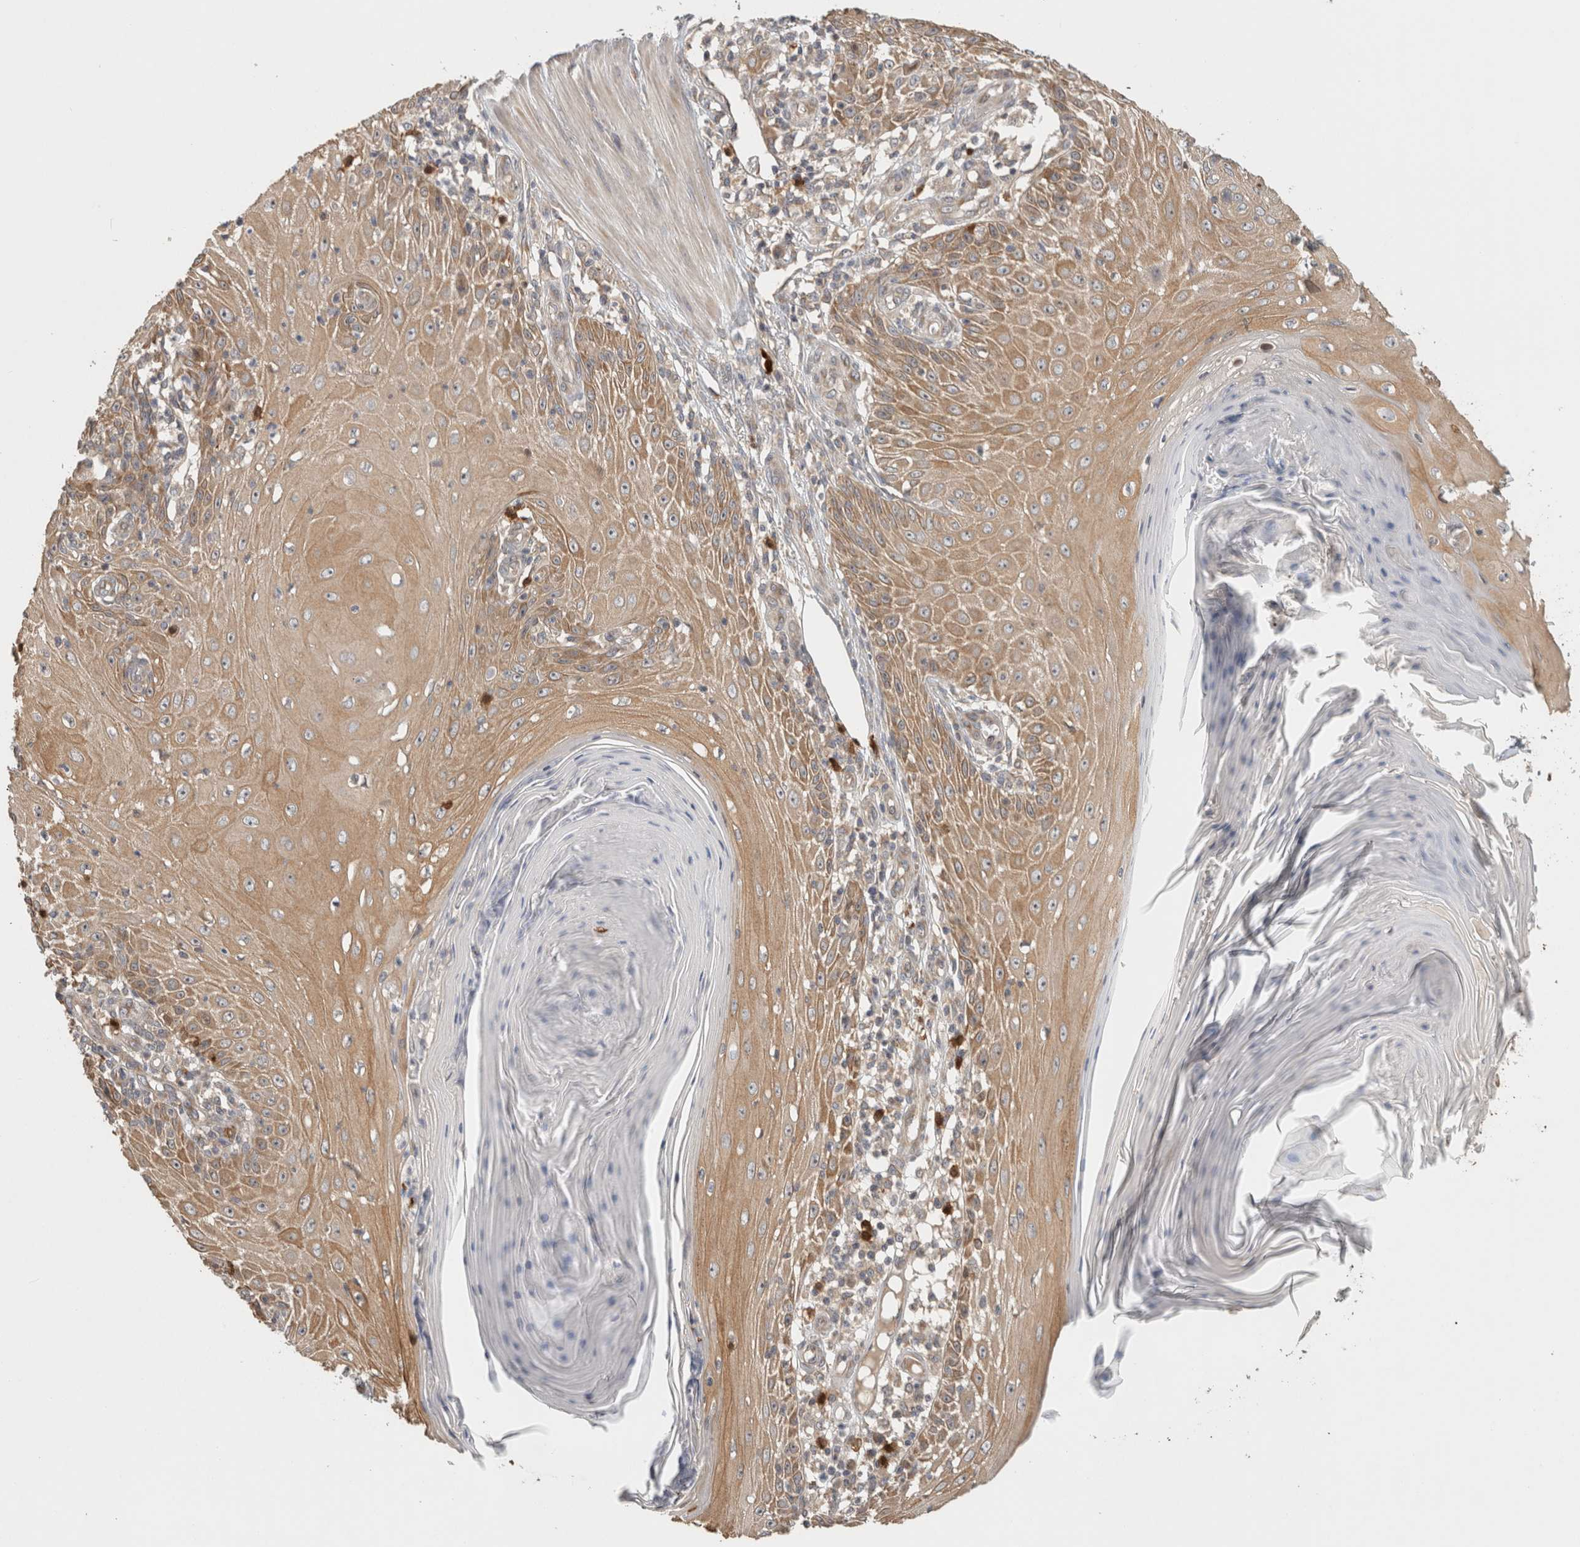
{"staining": {"intensity": "moderate", "quantity": ">75%", "location": "cytoplasmic/membranous"}, "tissue": "skin cancer", "cell_type": "Tumor cells", "image_type": "cancer", "snomed": [{"axis": "morphology", "description": "Squamous cell carcinoma, NOS"}, {"axis": "topography", "description": "Skin"}], "caption": "Protein staining of skin squamous cell carcinoma tissue reveals moderate cytoplasmic/membranous positivity in about >75% of tumor cells.", "gene": "PUM1", "patient": {"sex": "female", "age": 73}}